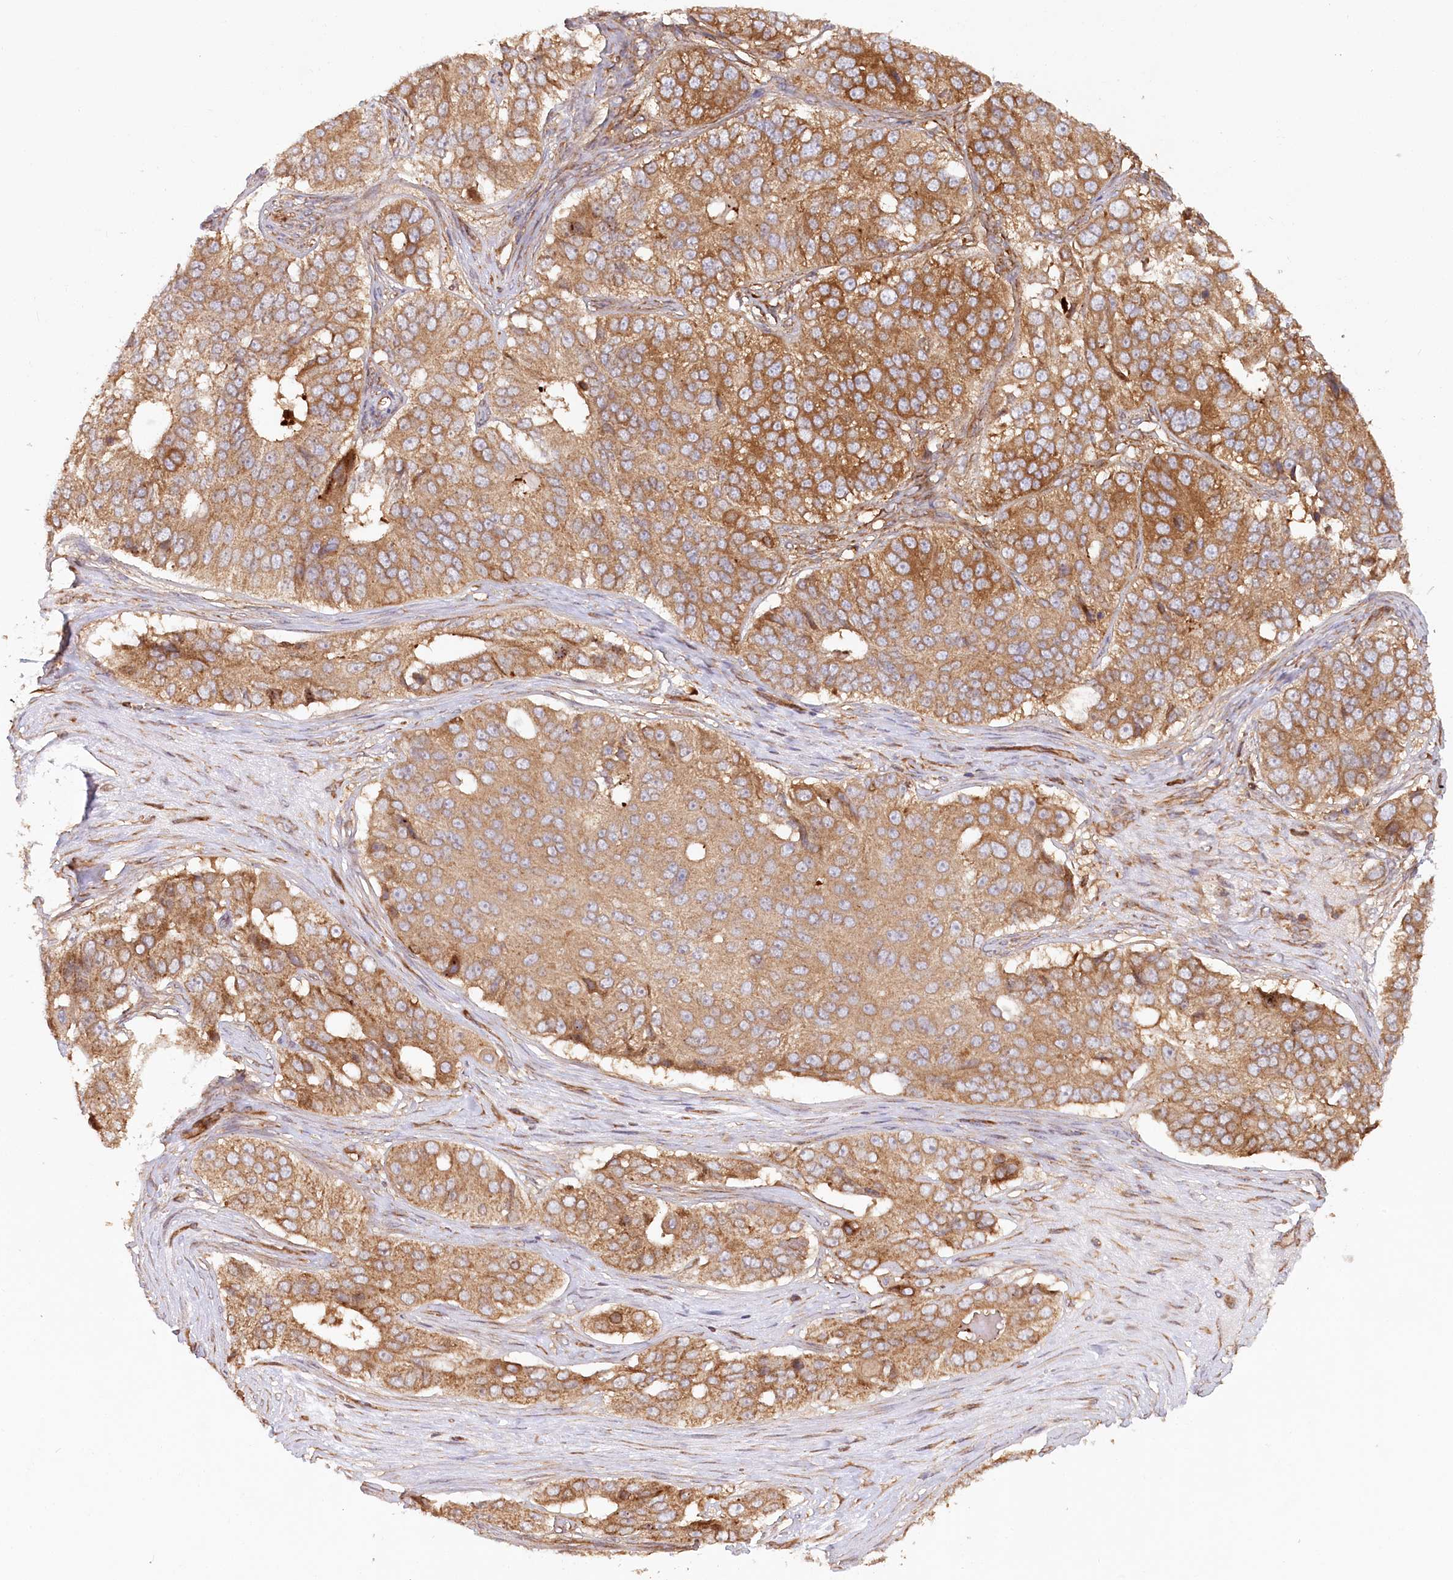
{"staining": {"intensity": "moderate", "quantity": ">75%", "location": "cytoplasmic/membranous"}, "tissue": "ovarian cancer", "cell_type": "Tumor cells", "image_type": "cancer", "snomed": [{"axis": "morphology", "description": "Carcinoma, endometroid"}, {"axis": "topography", "description": "Ovary"}], "caption": "Moderate cytoplasmic/membranous expression is identified in approximately >75% of tumor cells in endometroid carcinoma (ovarian).", "gene": "PAIP2", "patient": {"sex": "female", "age": 51}}